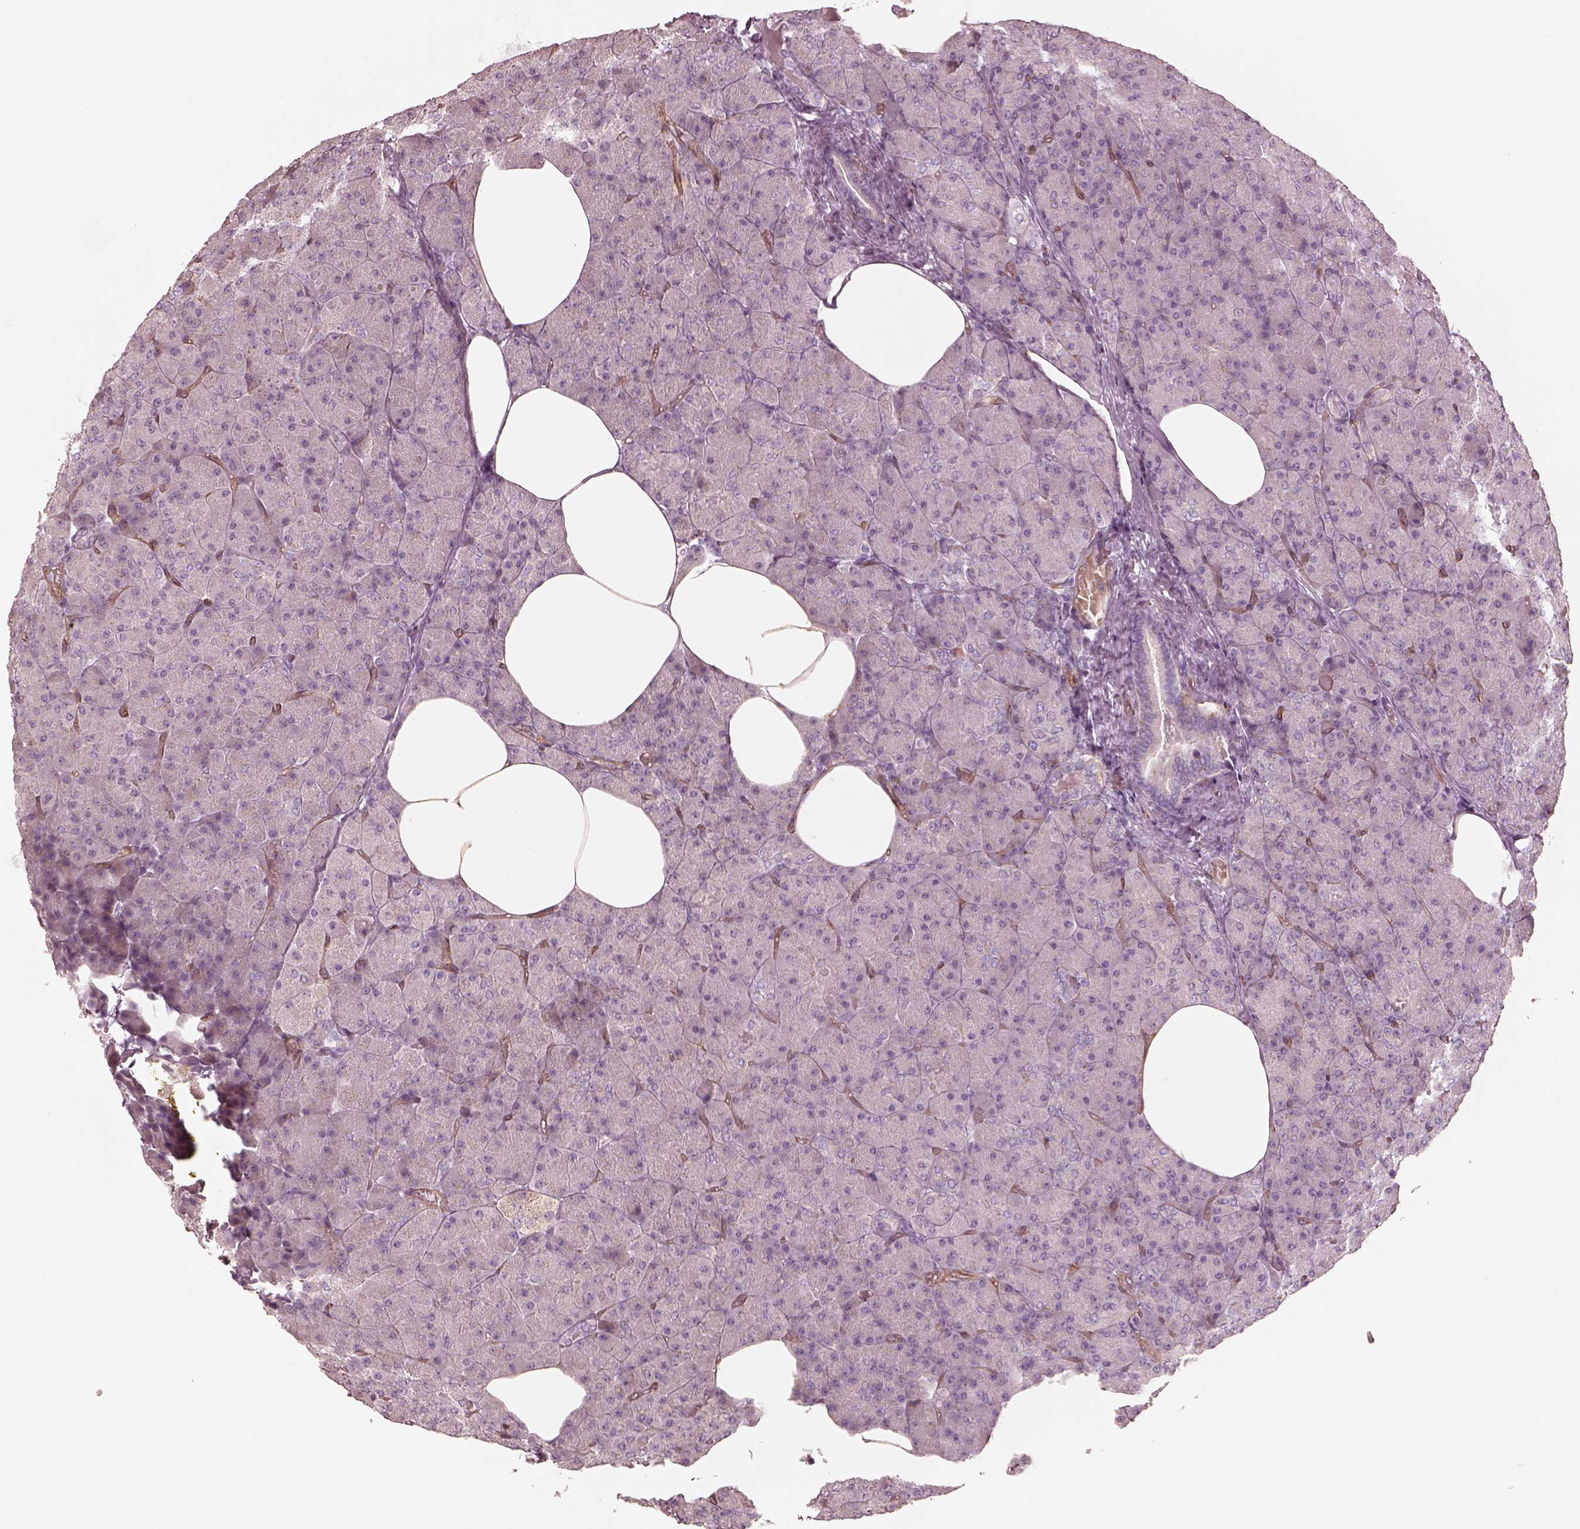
{"staining": {"intensity": "negative", "quantity": "none", "location": "none"}, "tissue": "pancreas", "cell_type": "Exocrine glandular cells", "image_type": "normal", "snomed": [{"axis": "morphology", "description": "Normal tissue, NOS"}, {"axis": "topography", "description": "Pancreas"}], "caption": "This is an immunohistochemistry histopathology image of benign human pancreas. There is no positivity in exocrine glandular cells.", "gene": "CRYM", "patient": {"sex": "female", "age": 45}}